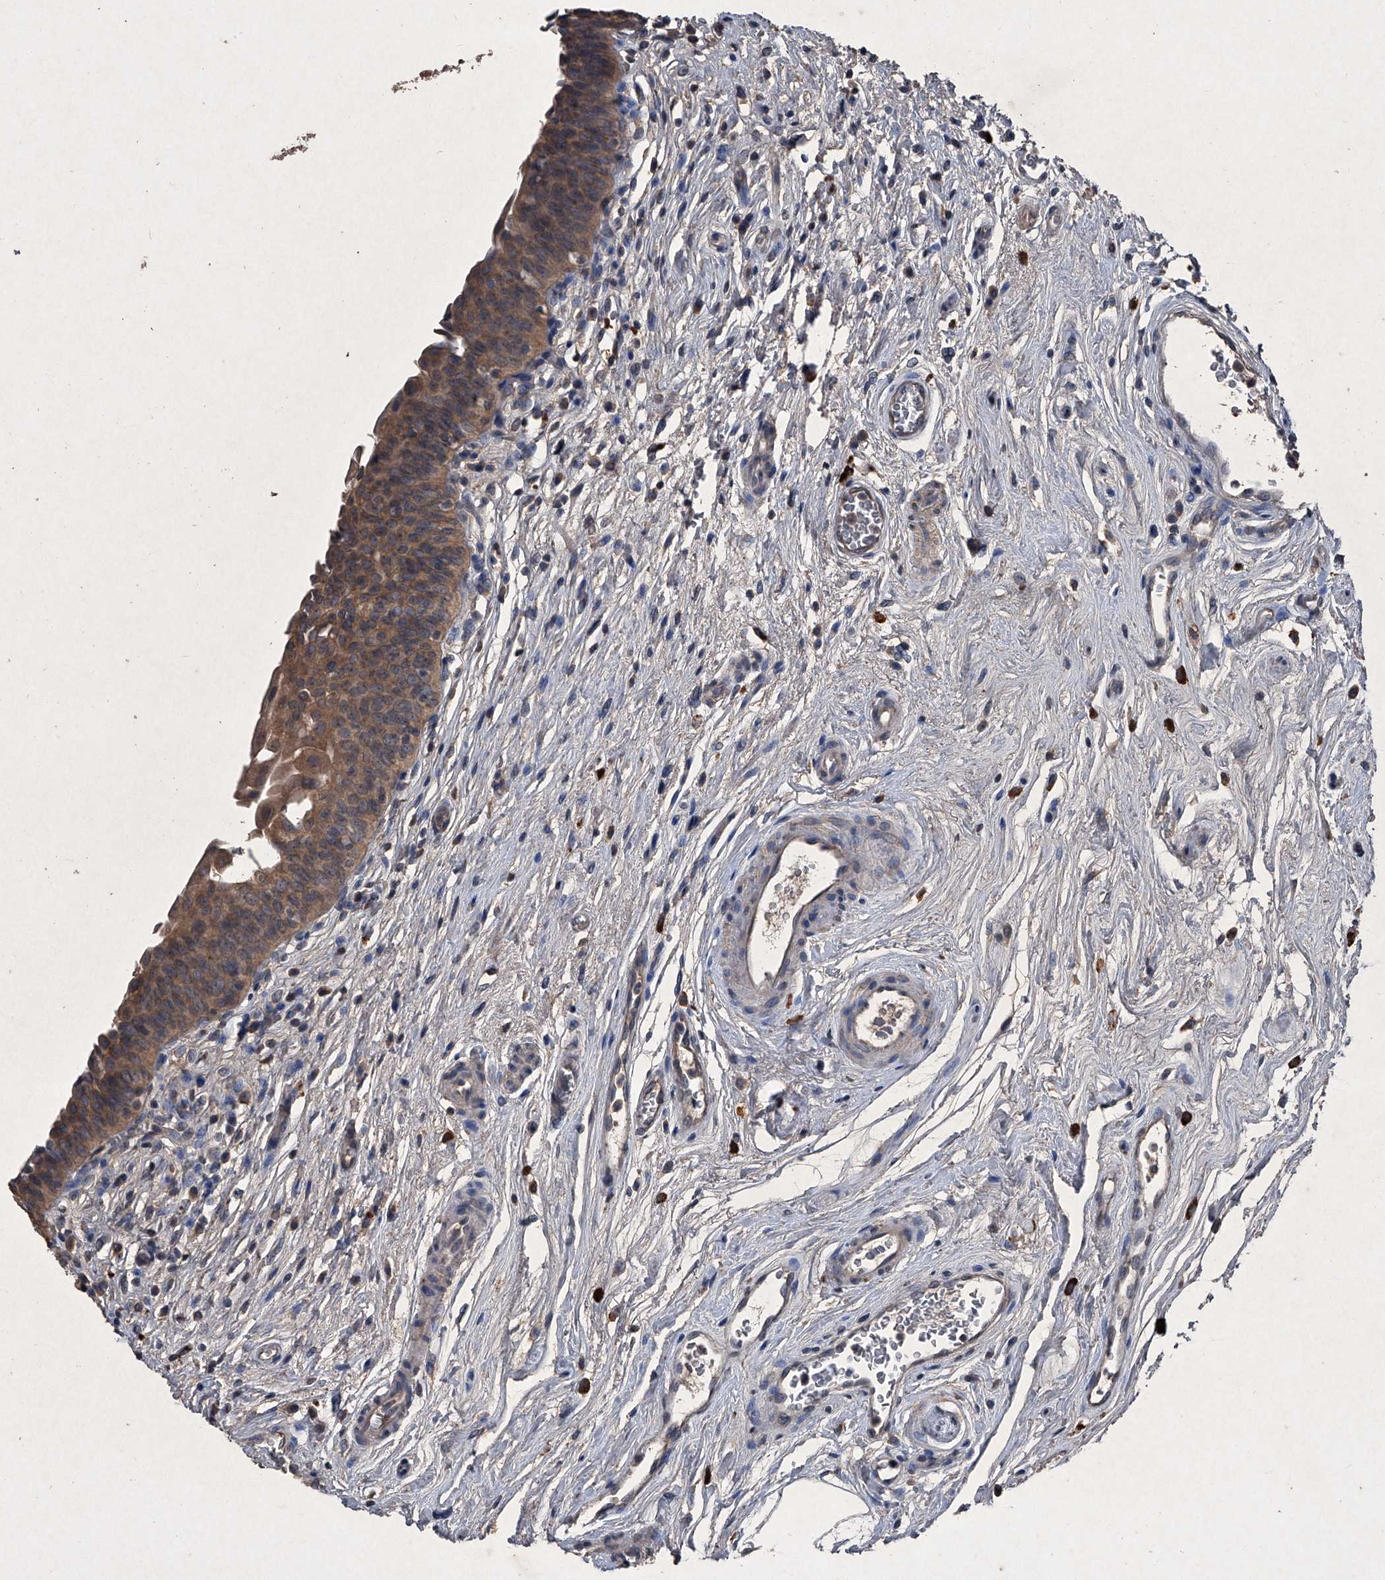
{"staining": {"intensity": "moderate", "quantity": ">75%", "location": "cytoplasmic/membranous"}, "tissue": "urinary bladder", "cell_type": "Urothelial cells", "image_type": "normal", "snomed": [{"axis": "morphology", "description": "Normal tissue, NOS"}, {"axis": "topography", "description": "Urinary bladder"}], "caption": "Urinary bladder stained with immunohistochemistry (IHC) demonstrates moderate cytoplasmic/membranous positivity in approximately >75% of urothelial cells.", "gene": "MAPKAP1", "patient": {"sex": "male", "age": 83}}